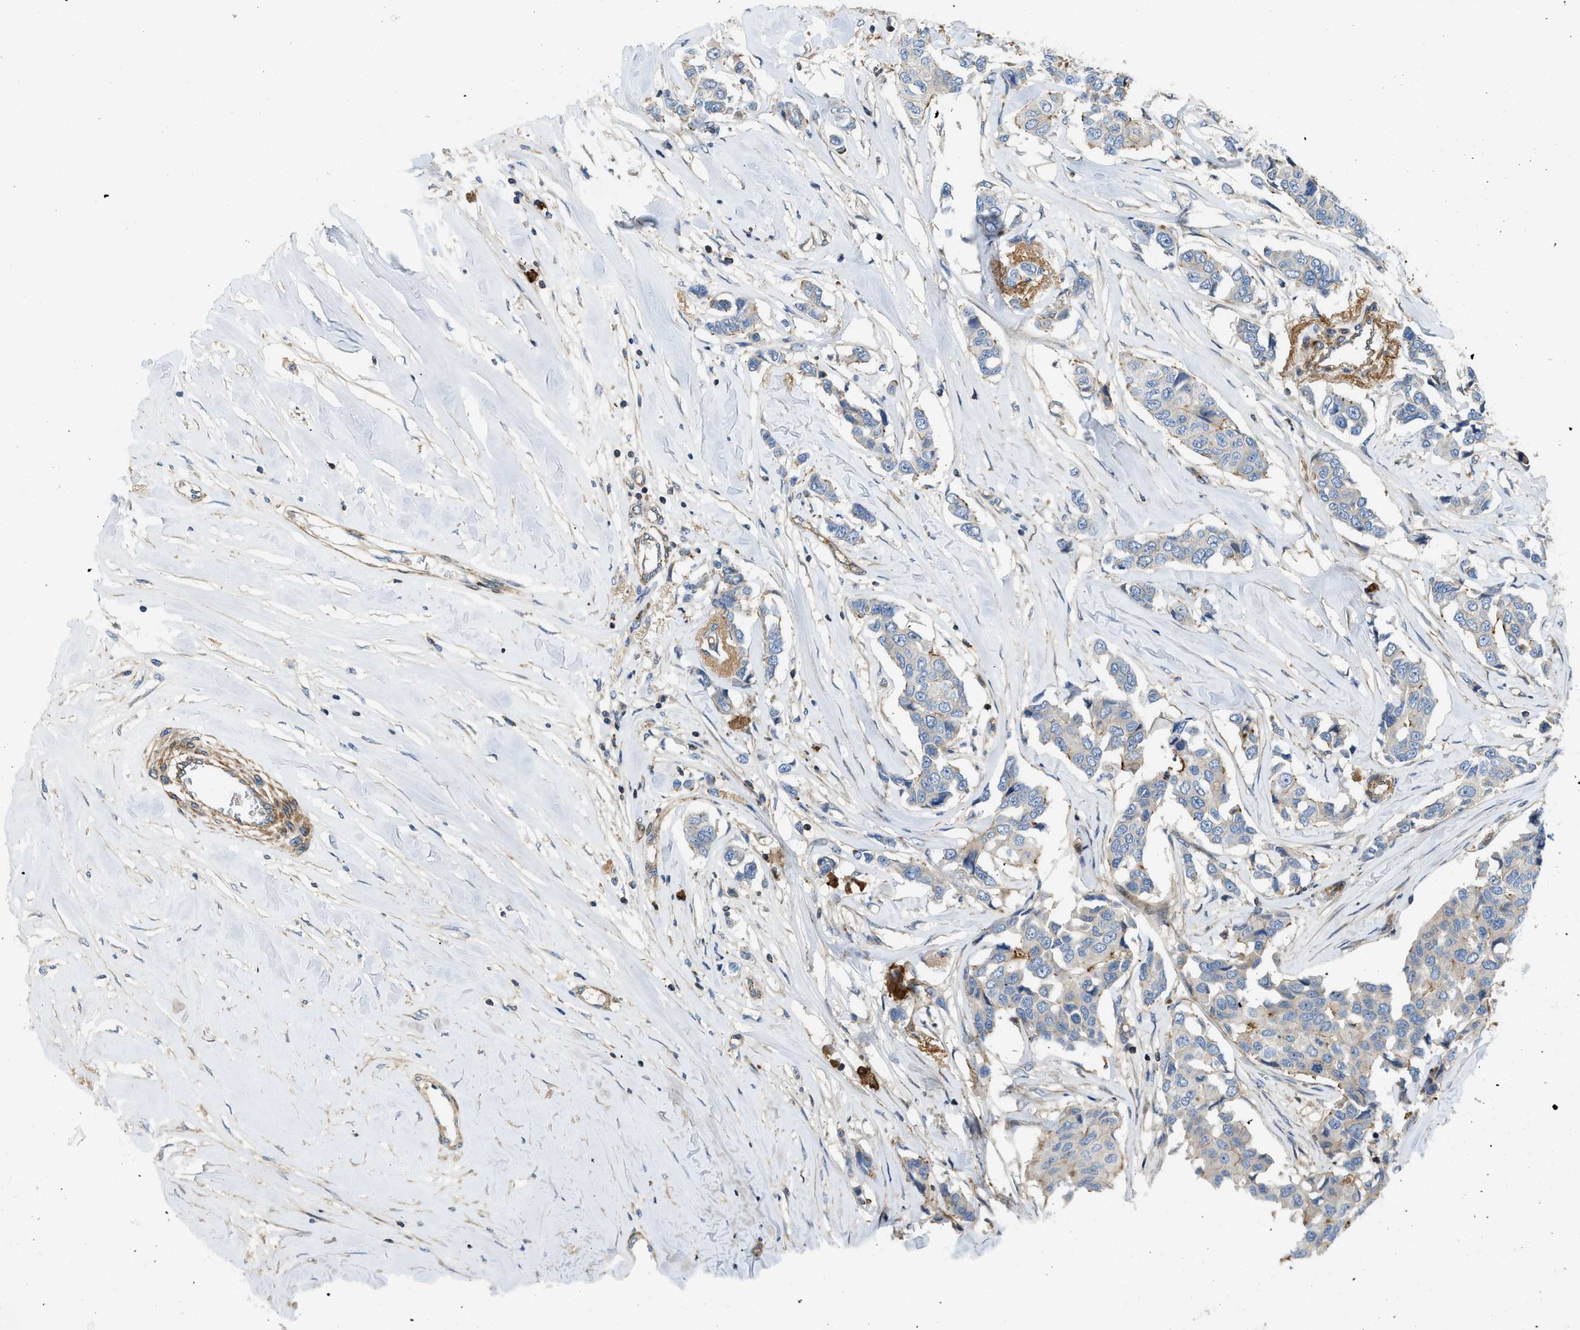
{"staining": {"intensity": "moderate", "quantity": "<25%", "location": "cytoplasmic/membranous"}, "tissue": "breast cancer", "cell_type": "Tumor cells", "image_type": "cancer", "snomed": [{"axis": "morphology", "description": "Duct carcinoma"}, {"axis": "topography", "description": "Breast"}], "caption": "A micrograph of breast cancer stained for a protein demonstrates moderate cytoplasmic/membranous brown staining in tumor cells.", "gene": "NYNRIN", "patient": {"sex": "female", "age": 80}}